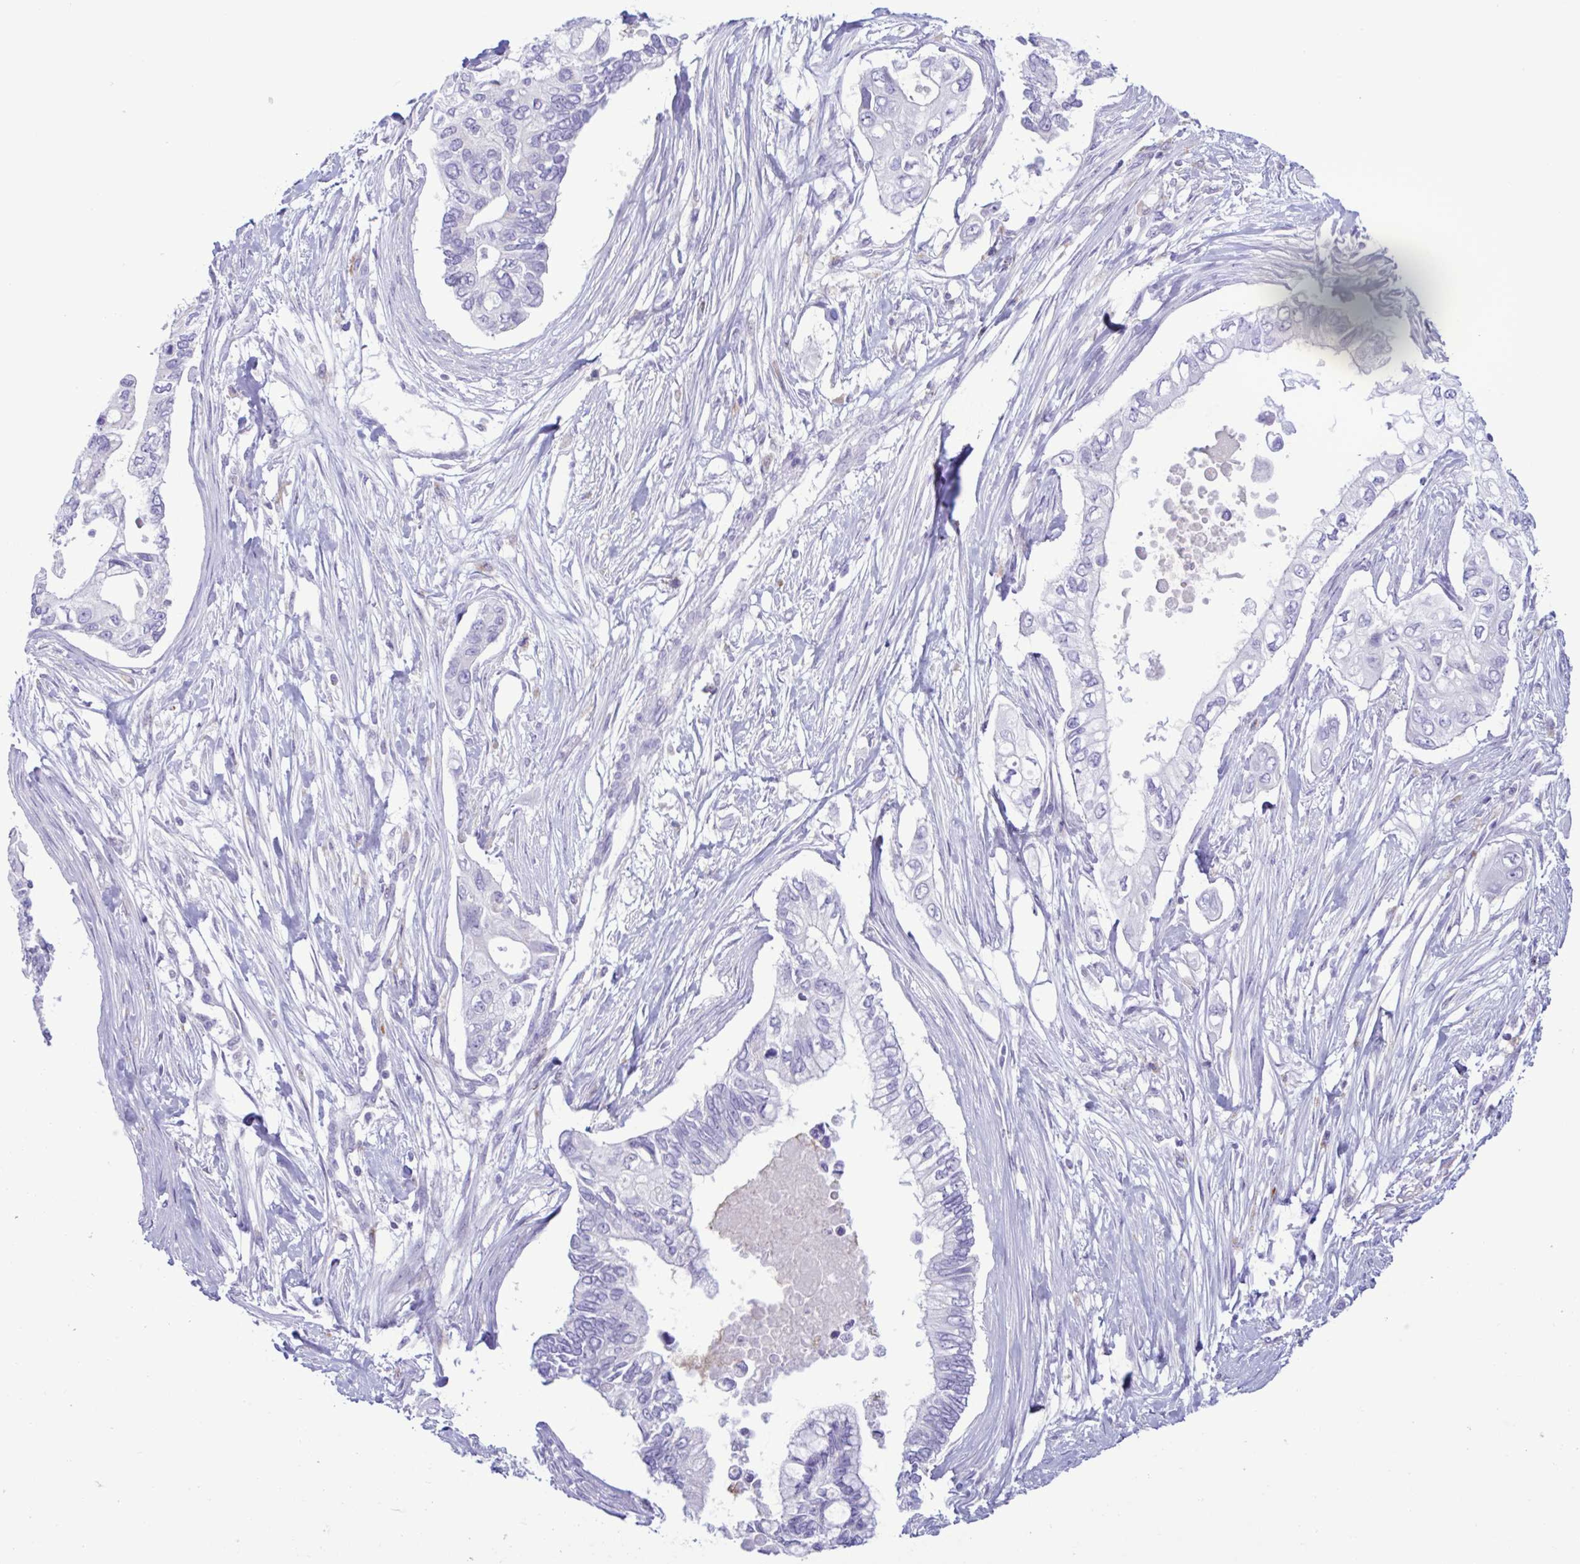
{"staining": {"intensity": "negative", "quantity": "none", "location": "none"}, "tissue": "pancreatic cancer", "cell_type": "Tumor cells", "image_type": "cancer", "snomed": [{"axis": "morphology", "description": "Adenocarcinoma, NOS"}, {"axis": "topography", "description": "Pancreas"}], "caption": "A high-resolution histopathology image shows immunohistochemistry staining of pancreatic cancer, which exhibits no significant staining in tumor cells.", "gene": "XCL1", "patient": {"sex": "female", "age": 63}}